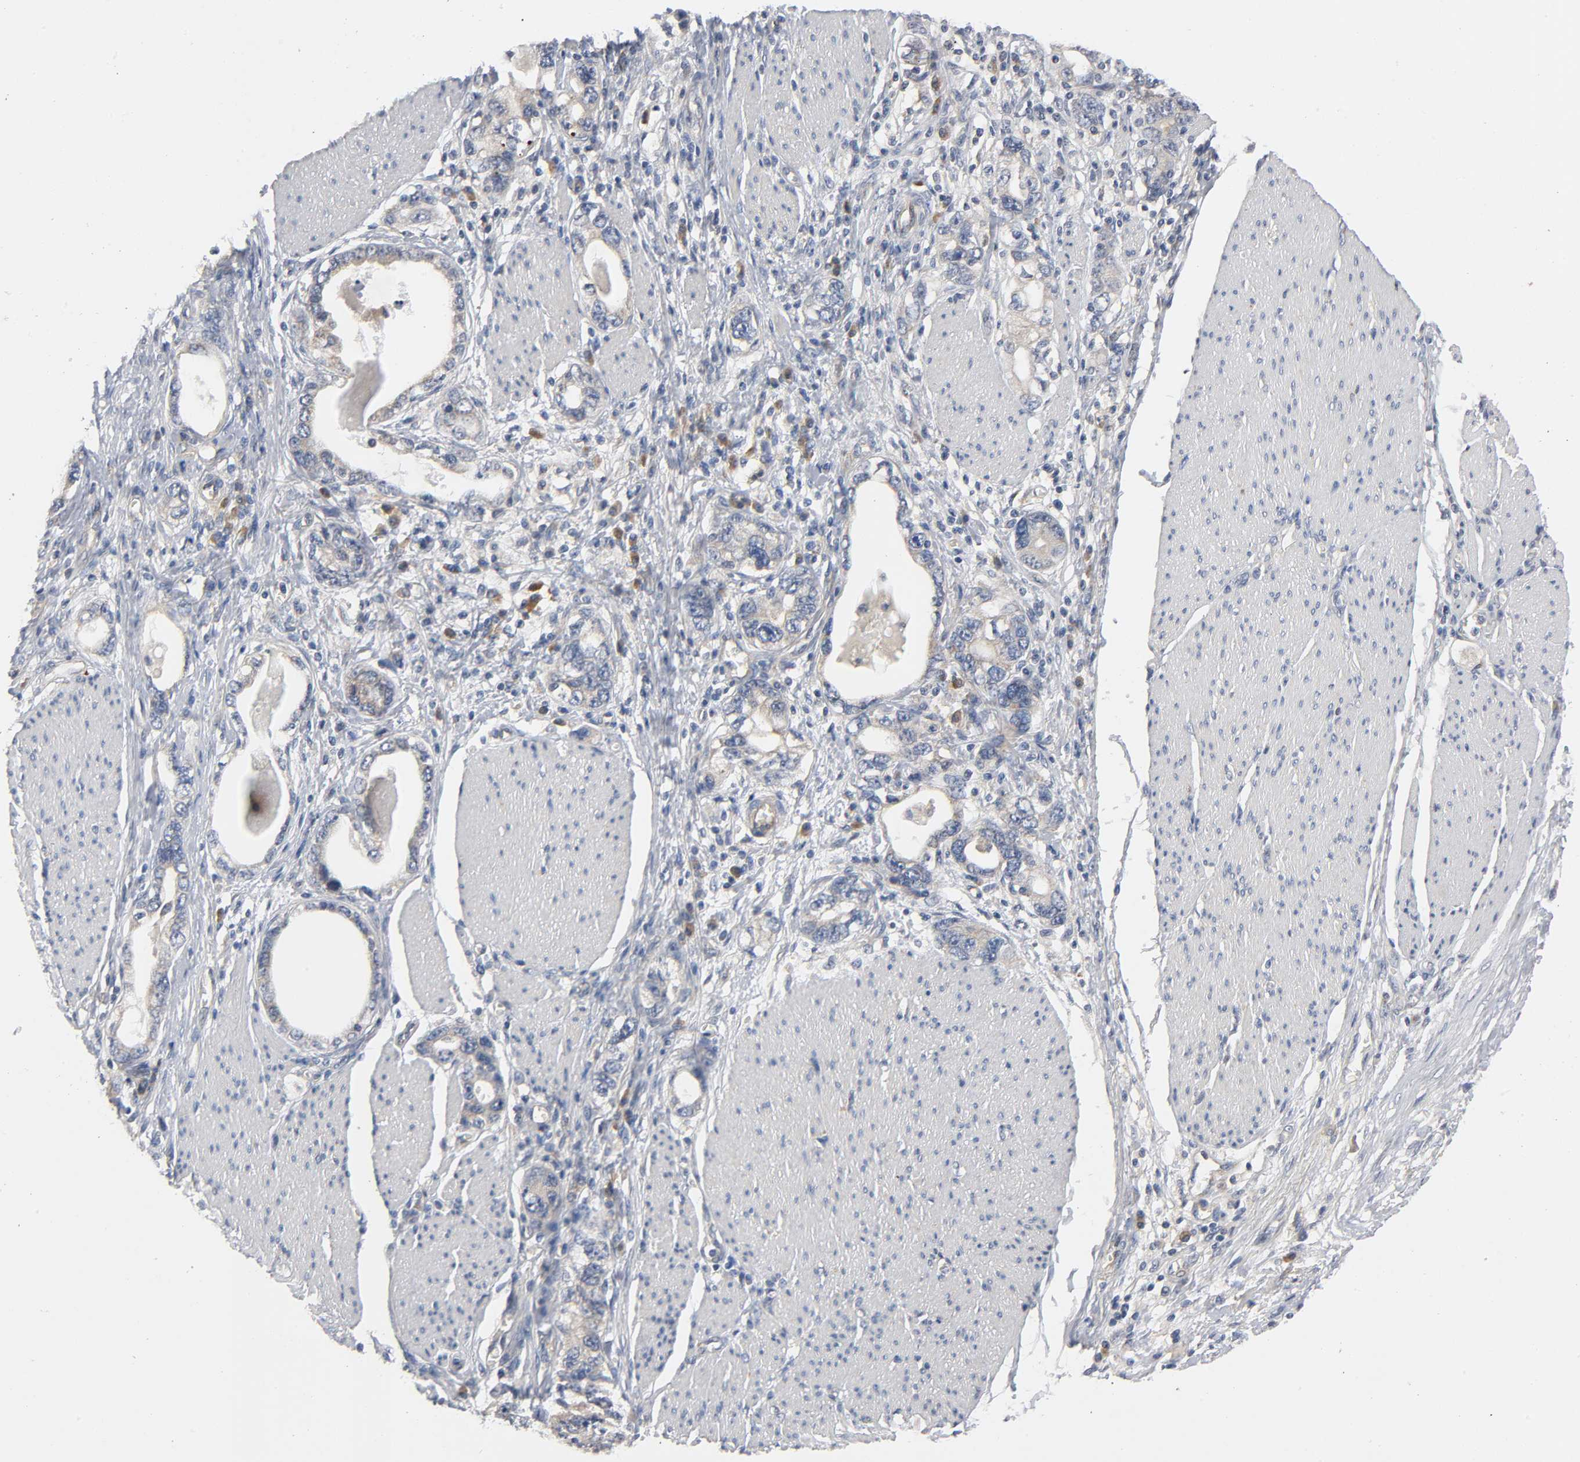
{"staining": {"intensity": "moderate", "quantity": ">75%", "location": "cytoplasmic/membranous"}, "tissue": "stomach cancer", "cell_type": "Tumor cells", "image_type": "cancer", "snomed": [{"axis": "morphology", "description": "Adenocarcinoma, NOS"}, {"axis": "topography", "description": "Stomach, lower"}], "caption": "Adenocarcinoma (stomach) tissue reveals moderate cytoplasmic/membranous expression in approximately >75% of tumor cells, visualized by immunohistochemistry.", "gene": "HDAC6", "patient": {"sex": "female", "age": 93}}